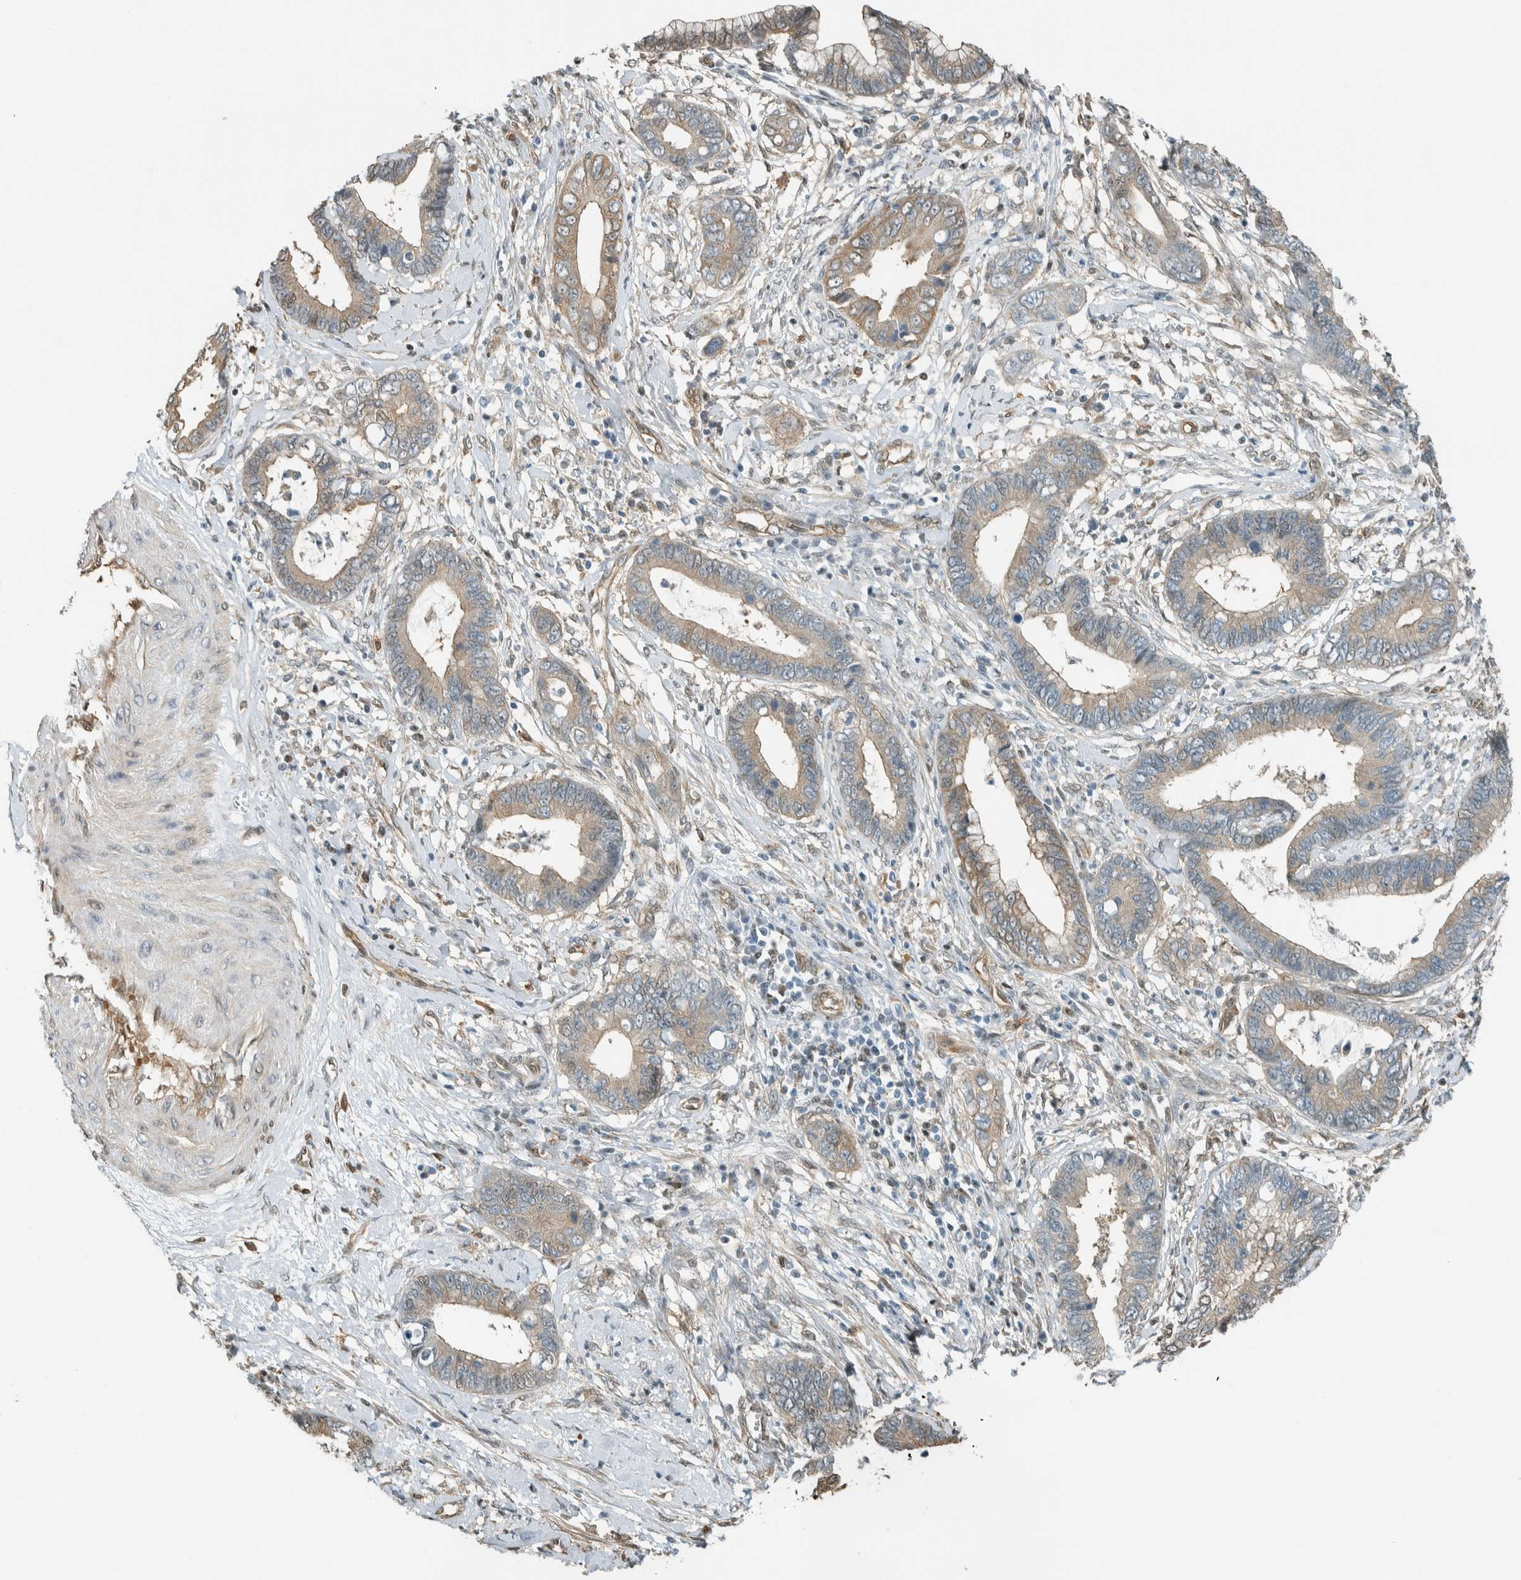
{"staining": {"intensity": "weak", "quantity": "25%-75%", "location": "cytoplasmic/membranous"}, "tissue": "cervical cancer", "cell_type": "Tumor cells", "image_type": "cancer", "snomed": [{"axis": "morphology", "description": "Adenocarcinoma, NOS"}, {"axis": "topography", "description": "Cervix"}], "caption": "Protein analysis of adenocarcinoma (cervical) tissue reveals weak cytoplasmic/membranous expression in approximately 25%-75% of tumor cells.", "gene": "NIBAN2", "patient": {"sex": "female", "age": 44}}